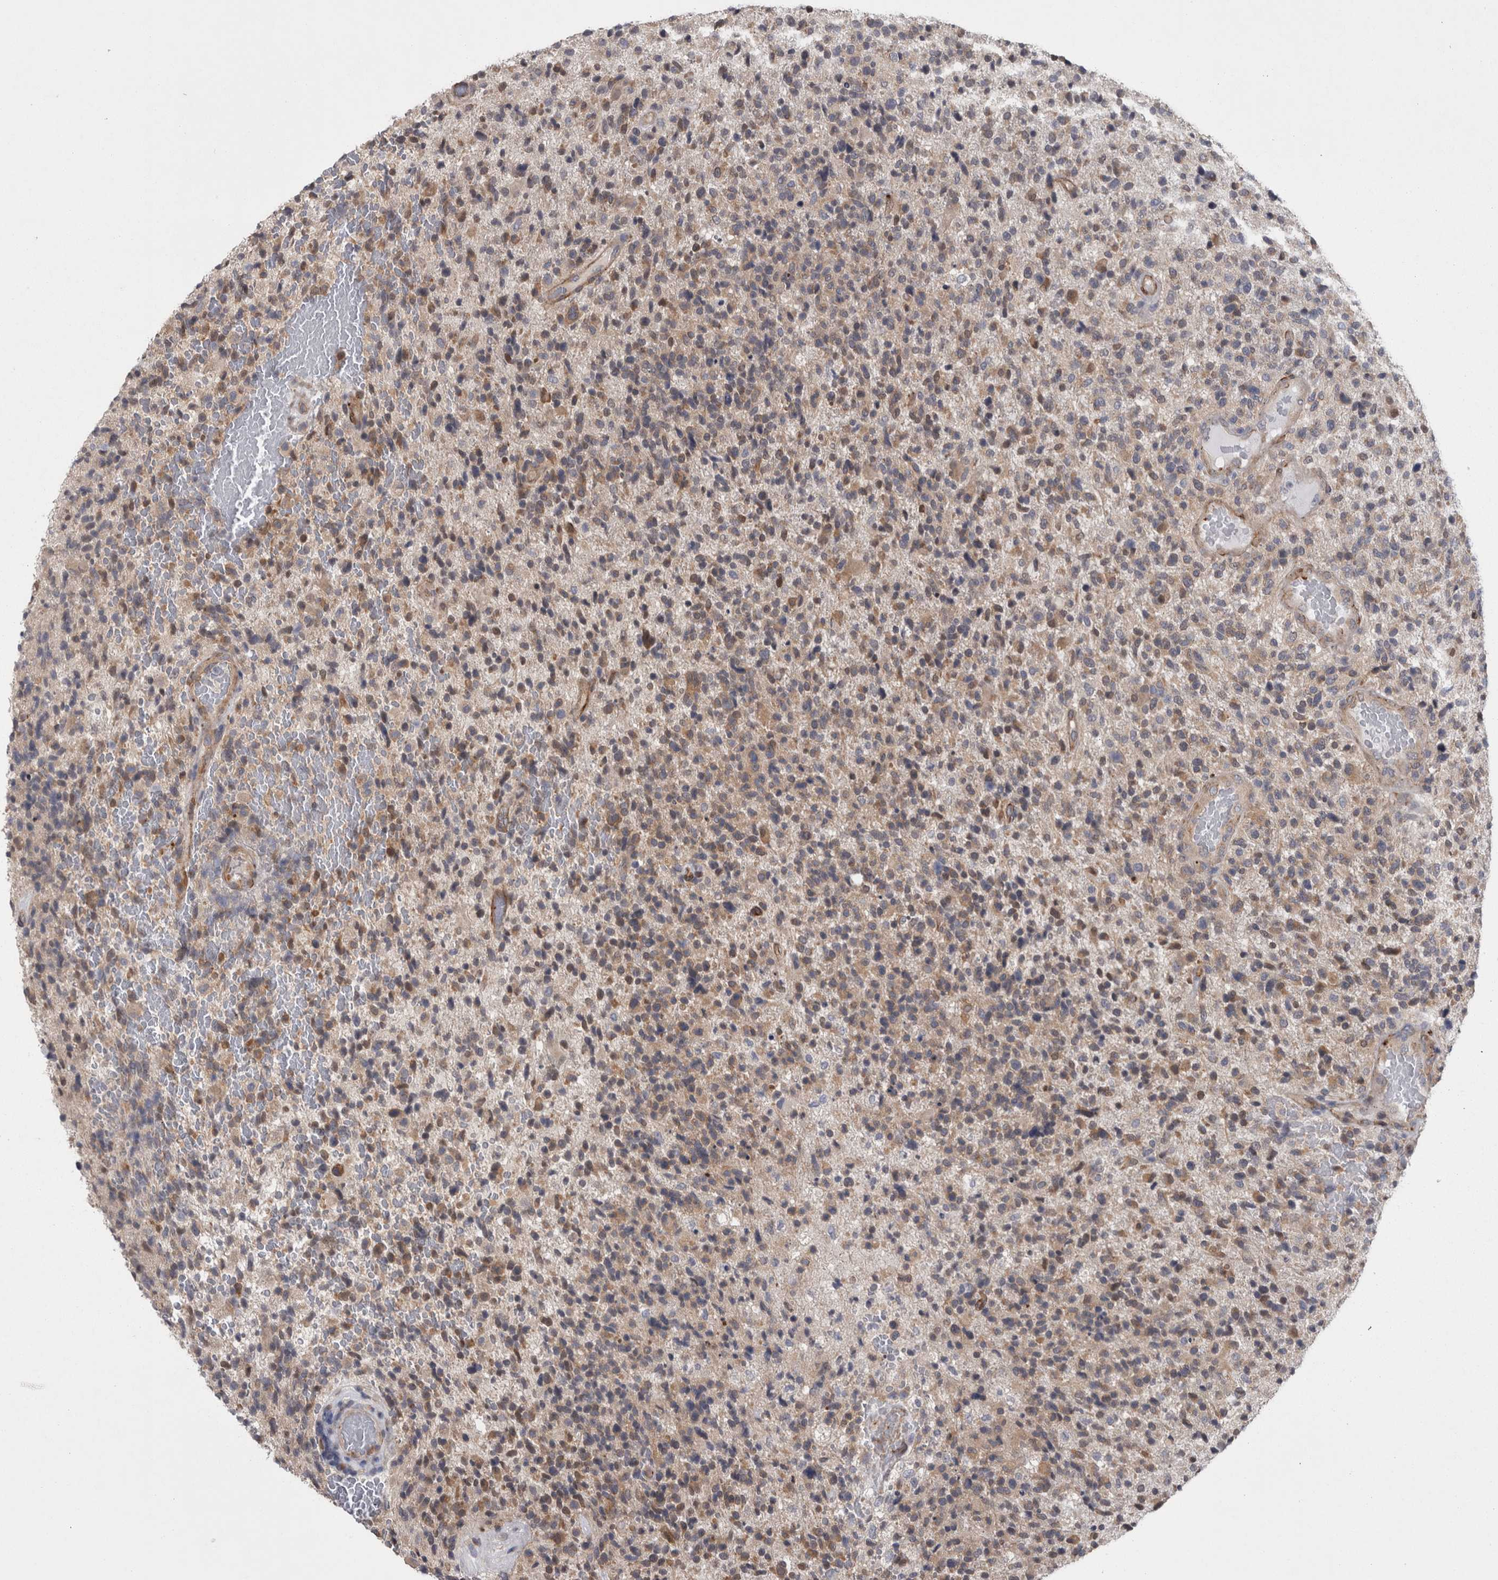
{"staining": {"intensity": "weak", "quantity": ">75%", "location": "cytoplasmic/membranous"}, "tissue": "glioma", "cell_type": "Tumor cells", "image_type": "cancer", "snomed": [{"axis": "morphology", "description": "Glioma, malignant, High grade"}, {"axis": "topography", "description": "Brain"}], "caption": "Protein staining by immunohistochemistry demonstrates weak cytoplasmic/membranous positivity in about >75% of tumor cells in high-grade glioma (malignant).", "gene": "DDX6", "patient": {"sex": "male", "age": 72}}